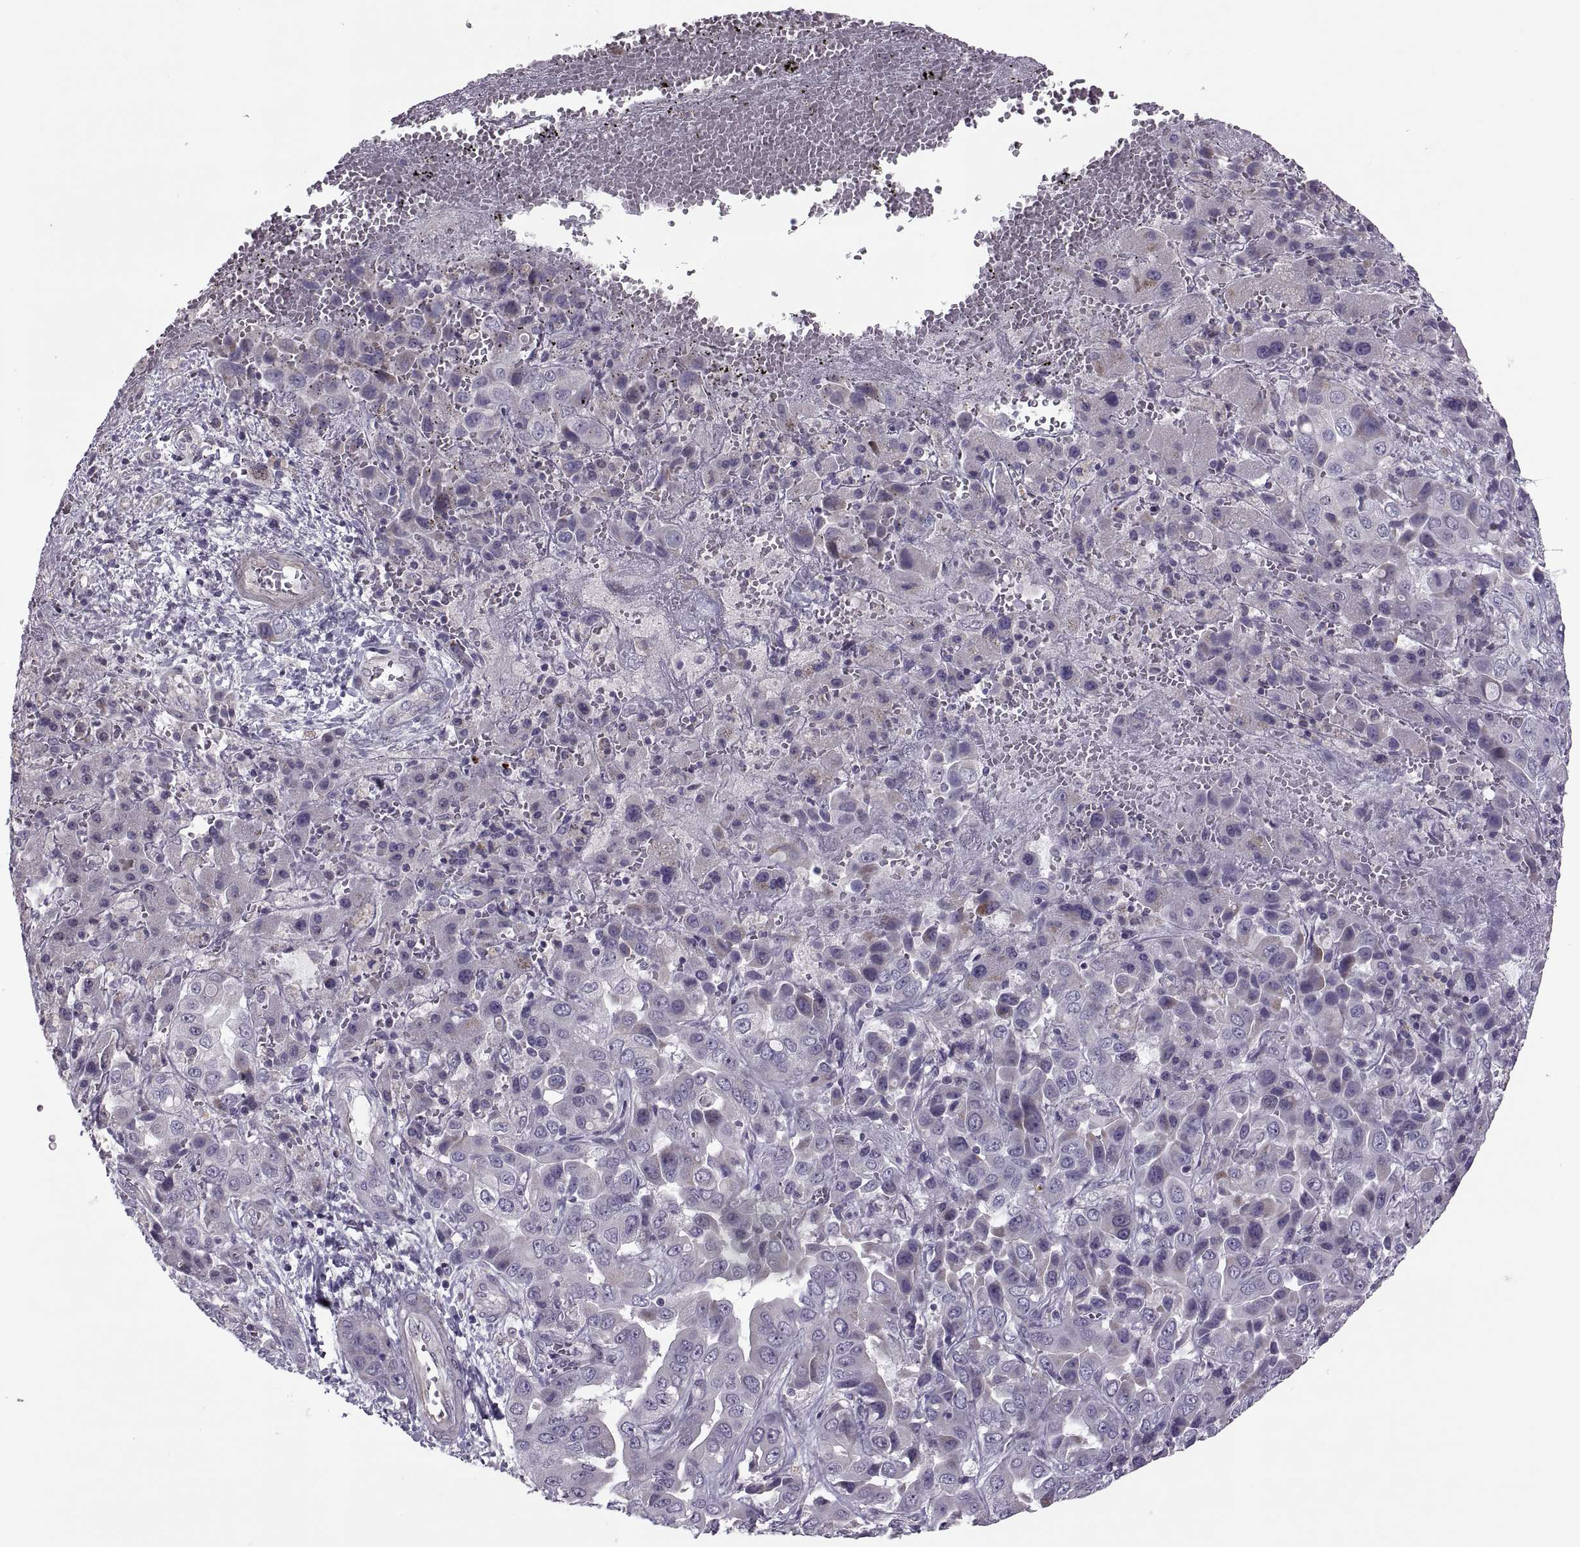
{"staining": {"intensity": "negative", "quantity": "none", "location": "none"}, "tissue": "liver cancer", "cell_type": "Tumor cells", "image_type": "cancer", "snomed": [{"axis": "morphology", "description": "Cholangiocarcinoma"}, {"axis": "topography", "description": "Liver"}], "caption": "Protein analysis of liver cholangiocarcinoma displays no significant positivity in tumor cells. (DAB immunohistochemistry with hematoxylin counter stain).", "gene": "ODF3", "patient": {"sex": "female", "age": 52}}